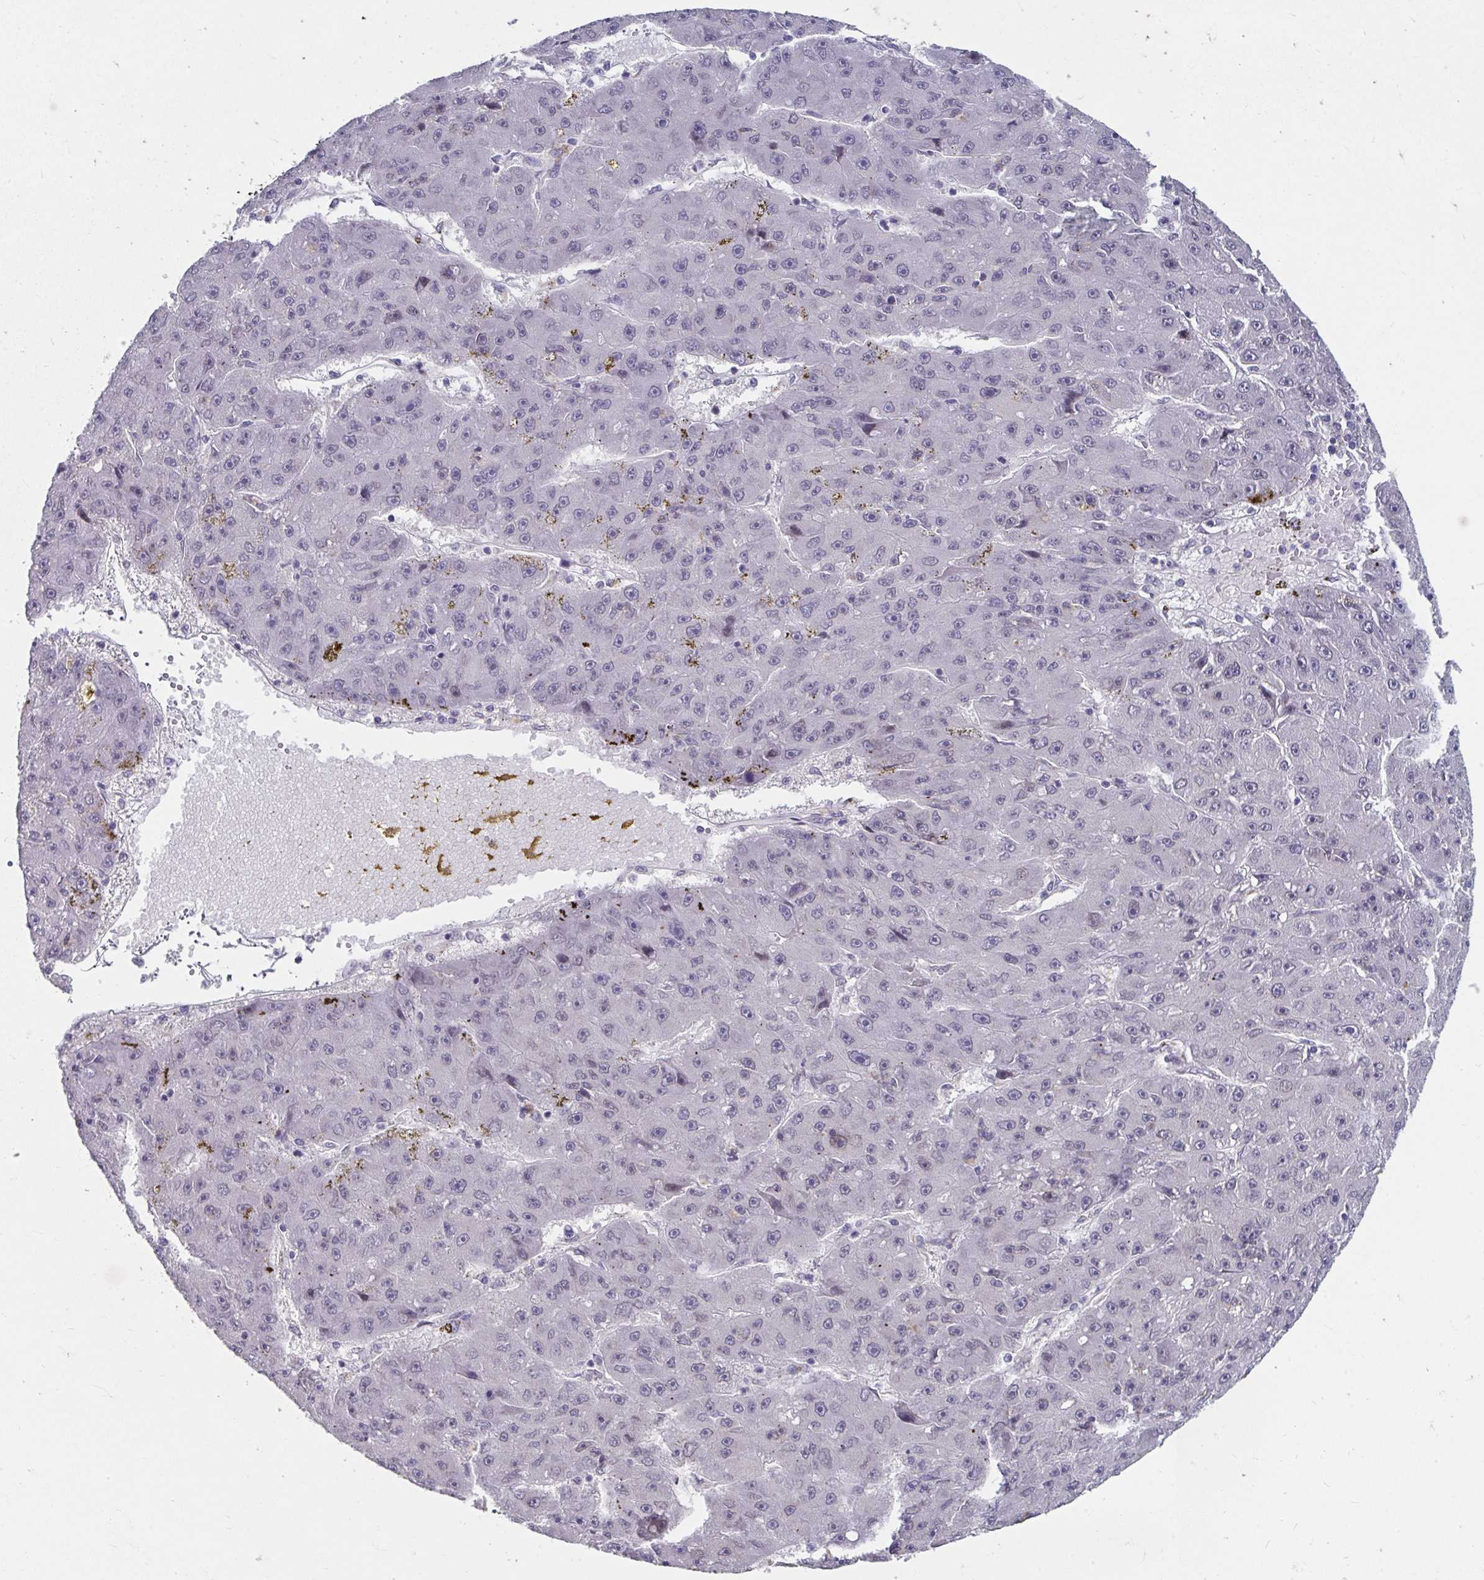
{"staining": {"intensity": "negative", "quantity": "none", "location": "none"}, "tissue": "liver cancer", "cell_type": "Tumor cells", "image_type": "cancer", "snomed": [{"axis": "morphology", "description": "Carcinoma, Hepatocellular, NOS"}, {"axis": "topography", "description": "Liver"}], "caption": "High power microscopy histopathology image of an IHC photomicrograph of liver cancer (hepatocellular carcinoma), revealing no significant expression in tumor cells.", "gene": "NUP133", "patient": {"sex": "male", "age": 67}}